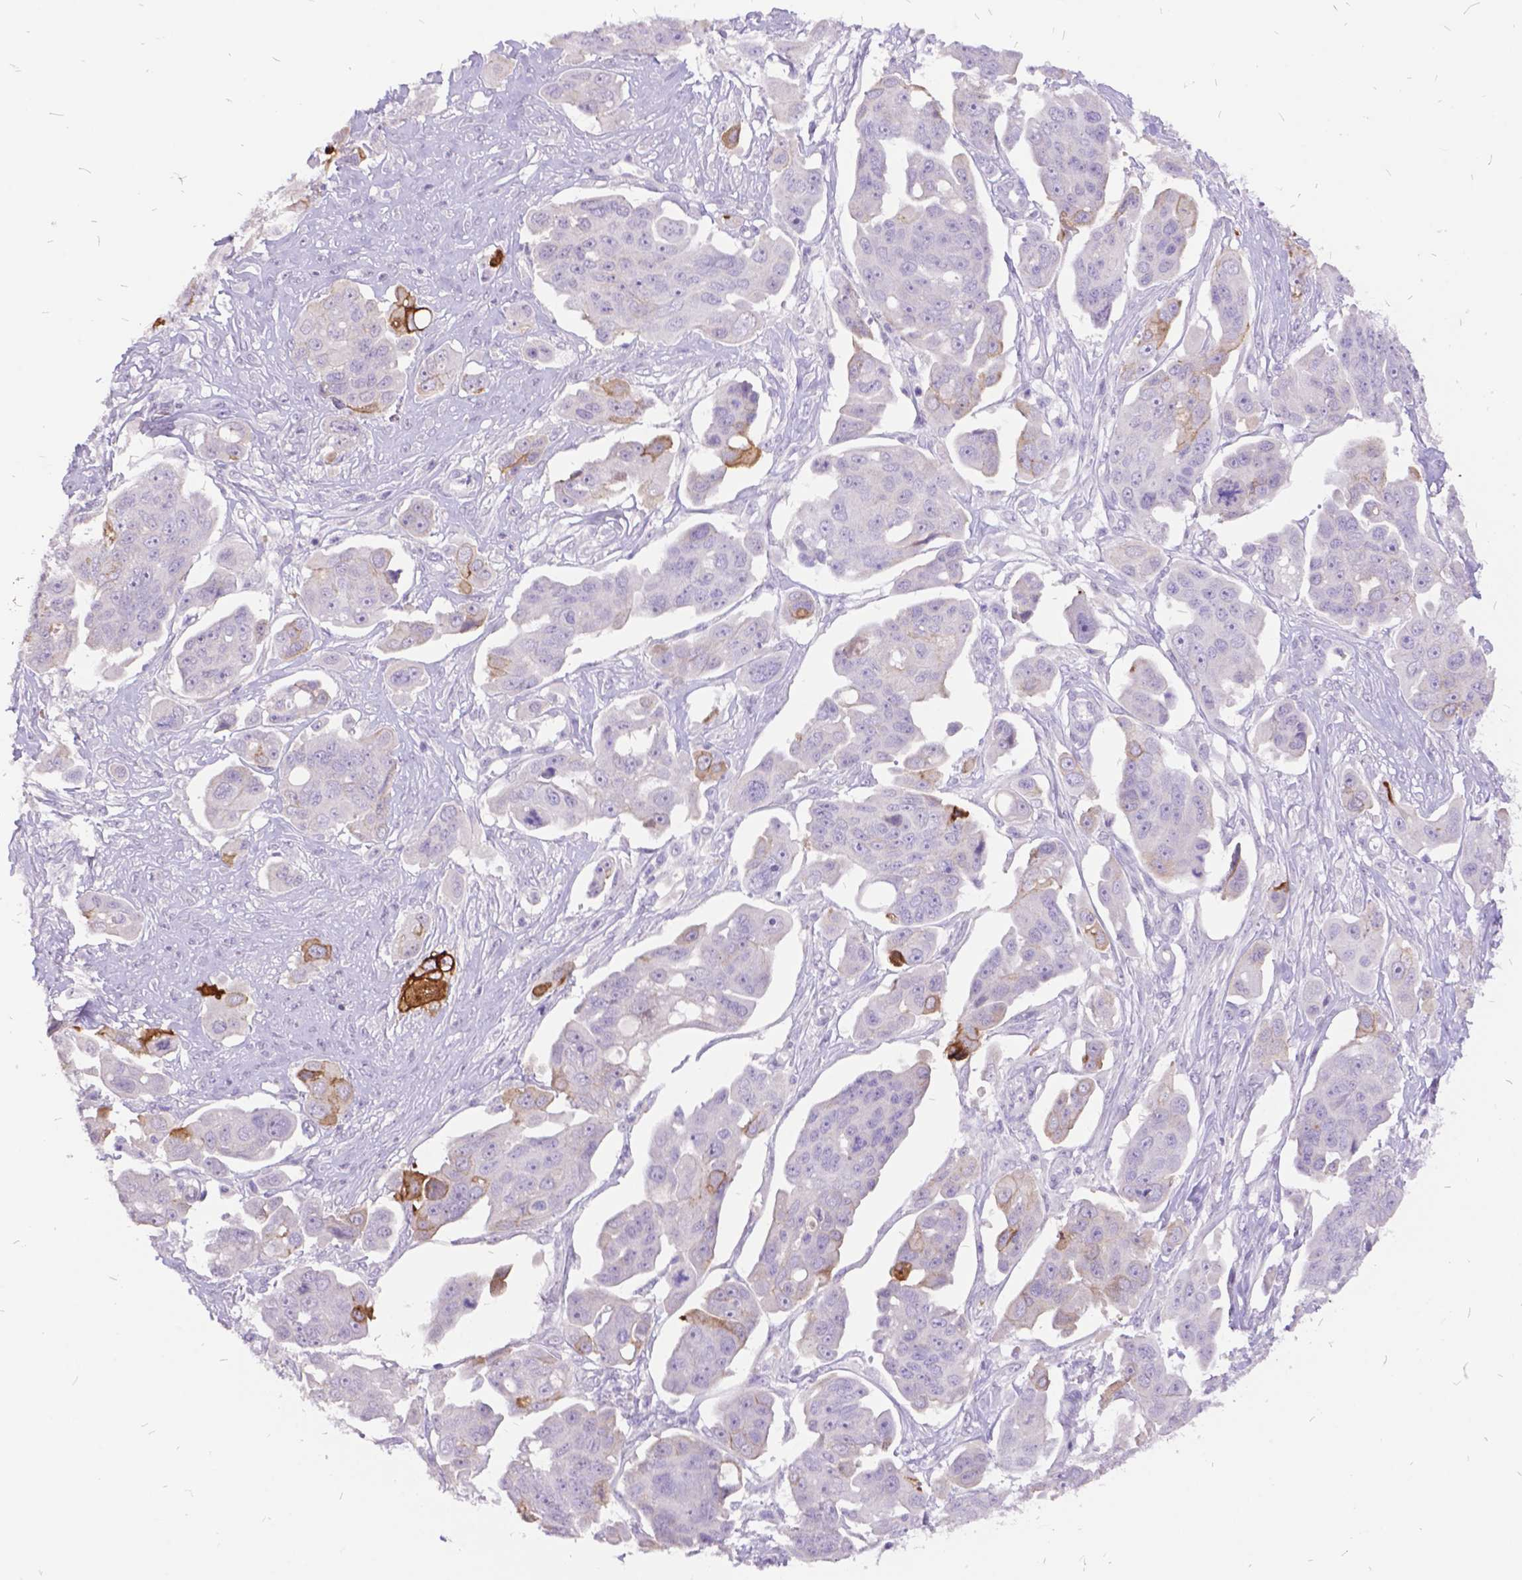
{"staining": {"intensity": "strong", "quantity": "<25%", "location": "cytoplasmic/membranous"}, "tissue": "ovarian cancer", "cell_type": "Tumor cells", "image_type": "cancer", "snomed": [{"axis": "morphology", "description": "Carcinoma, endometroid"}, {"axis": "topography", "description": "Ovary"}], "caption": "IHC (DAB (3,3'-diaminobenzidine)) staining of ovarian endometroid carcinoma displays strong cytoplasmic/membranous protein positivity in about <25% of tumor cells. IHC stains the protein in brown and the nuclei are stained blue.", "gene": "ITGB6", "patient": {"sex": "female", "age": 70}}